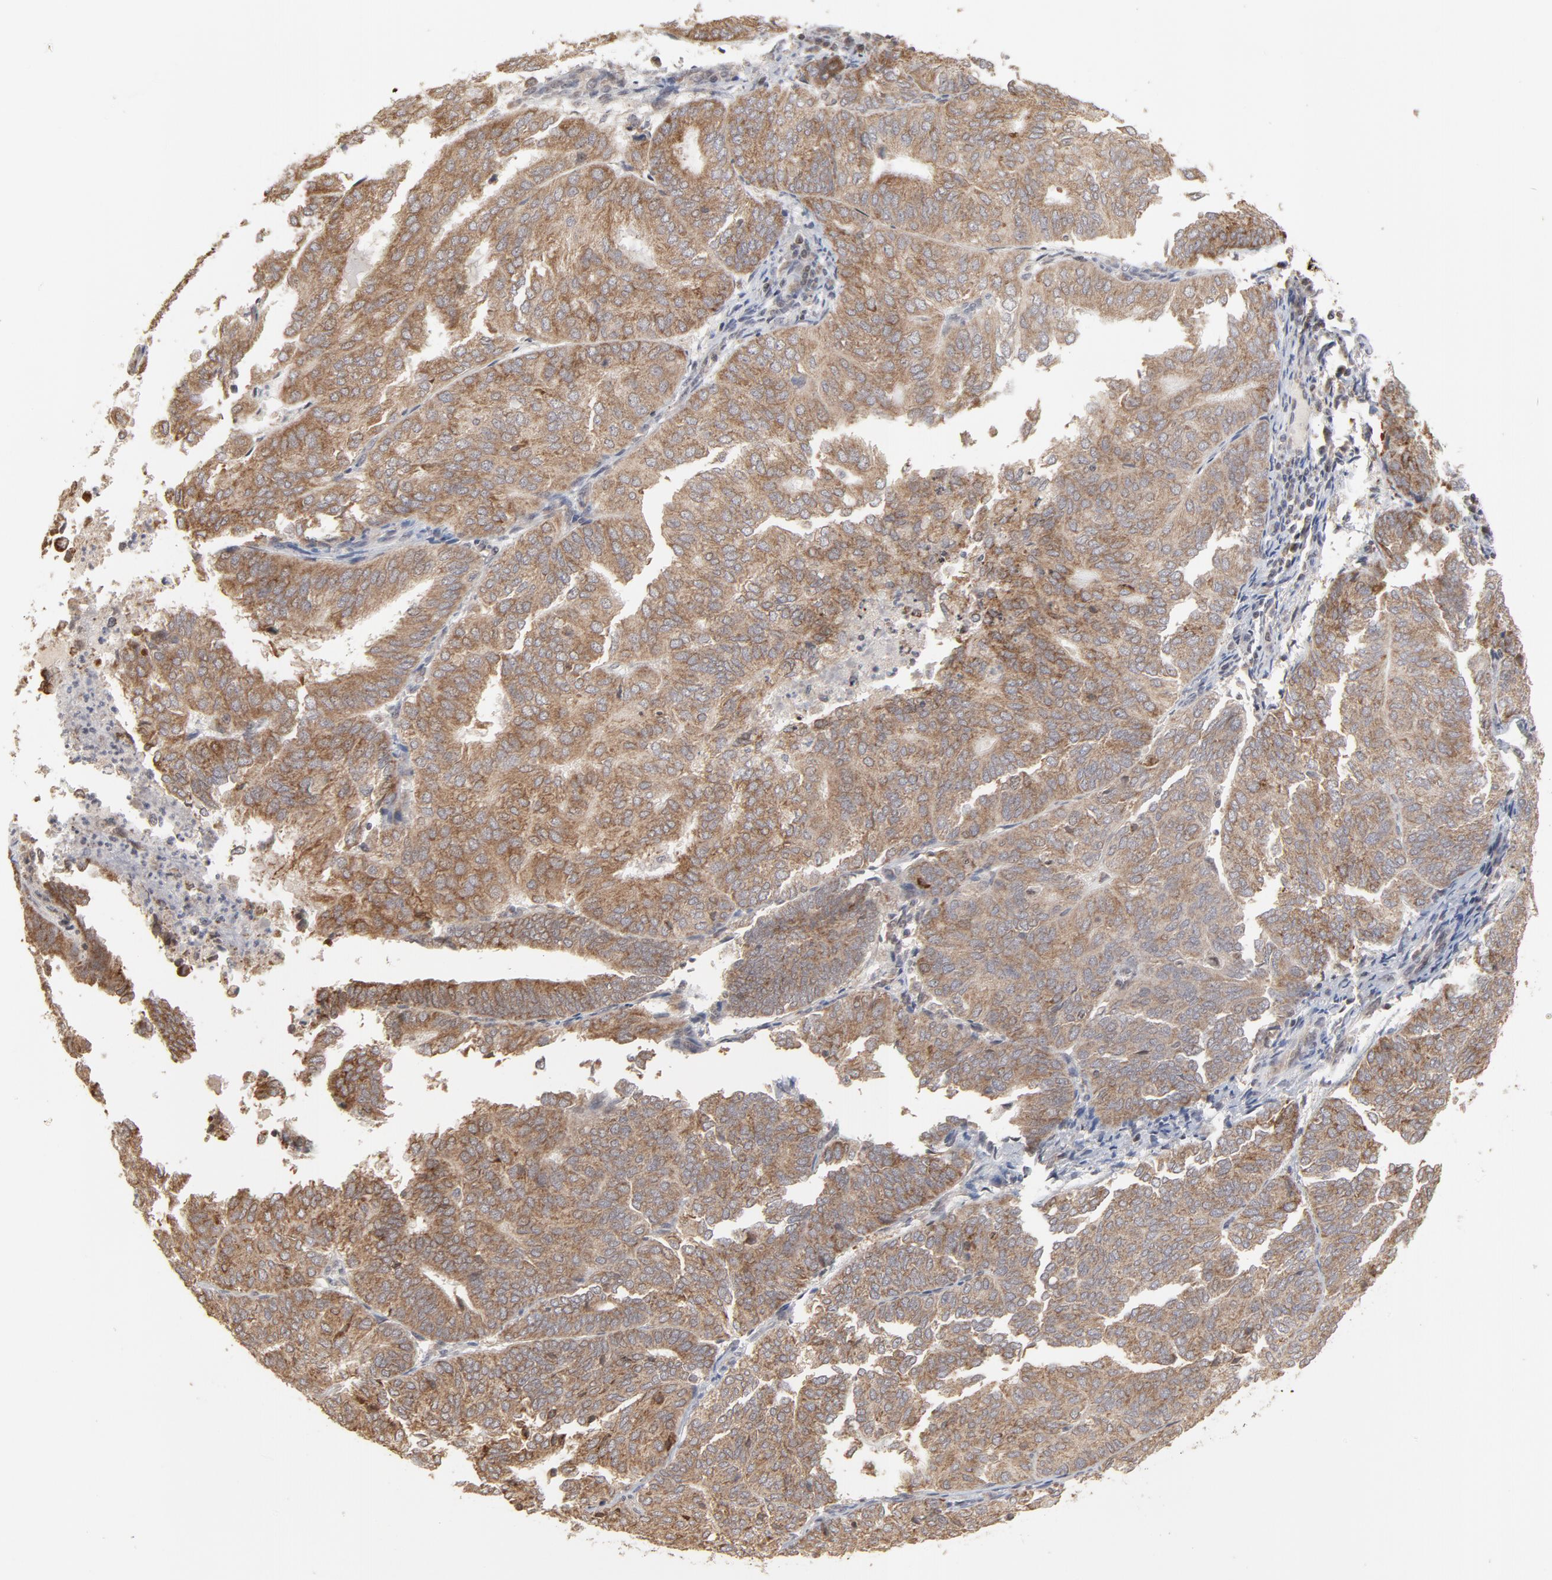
{"staining": {"intensity": "moderate", "quantity": ">75%", "location": "cytoplasmic/membranous"}, "tissue": "endometrial cancer", "cell_type": "Tumor cells", "image_type": "cancer", "snomed": [{"axis": "morphology", "description": "Adenocarcinoma, NOS"}, {"axis": "topography", "description": "Endometrium"}], "caption": "Endometrial cancer tissue displays moderate cytoplasmic/membranous positivity in about >75% of tumor cells", "gene": "ARIH1", "patient": {"sex": "female", "age": 59}}